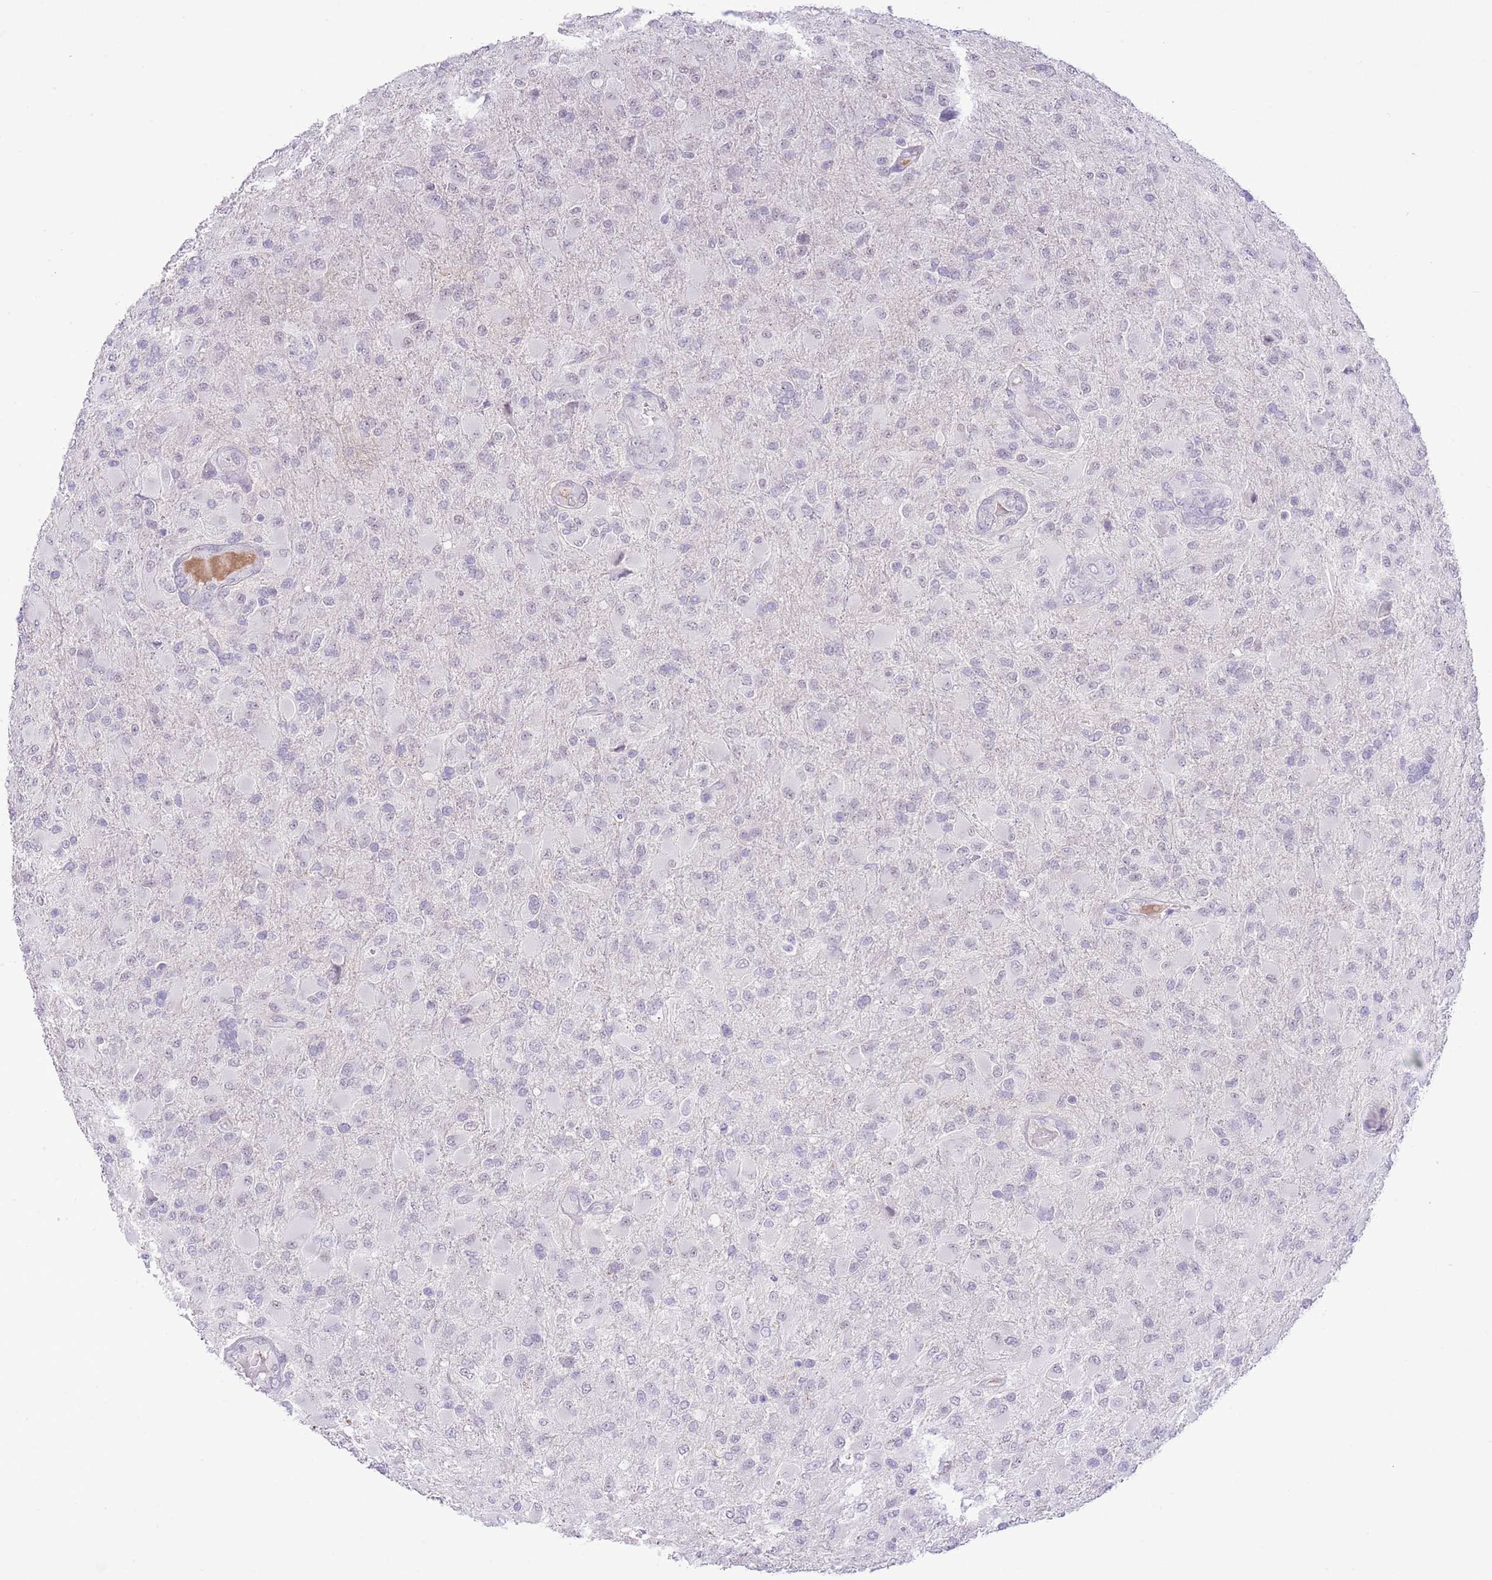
{"staining": {"intensity": "negative", "quantity": "none", "location": "none"}, "tissue": "glioma", "cell_type": "Tumor cells", "image_type": "cancer", "snomed": [{"axis": "morphology", "description": "Glioma, malignant, Low grade"}, {"axis": "topography", "description": "Brain"}], "caption": "Tumor cells are negative for brown protein staining in malignant low-grade glioma.", "gene": "MIDN", "patient": {"sex": "male", "age": 65}}